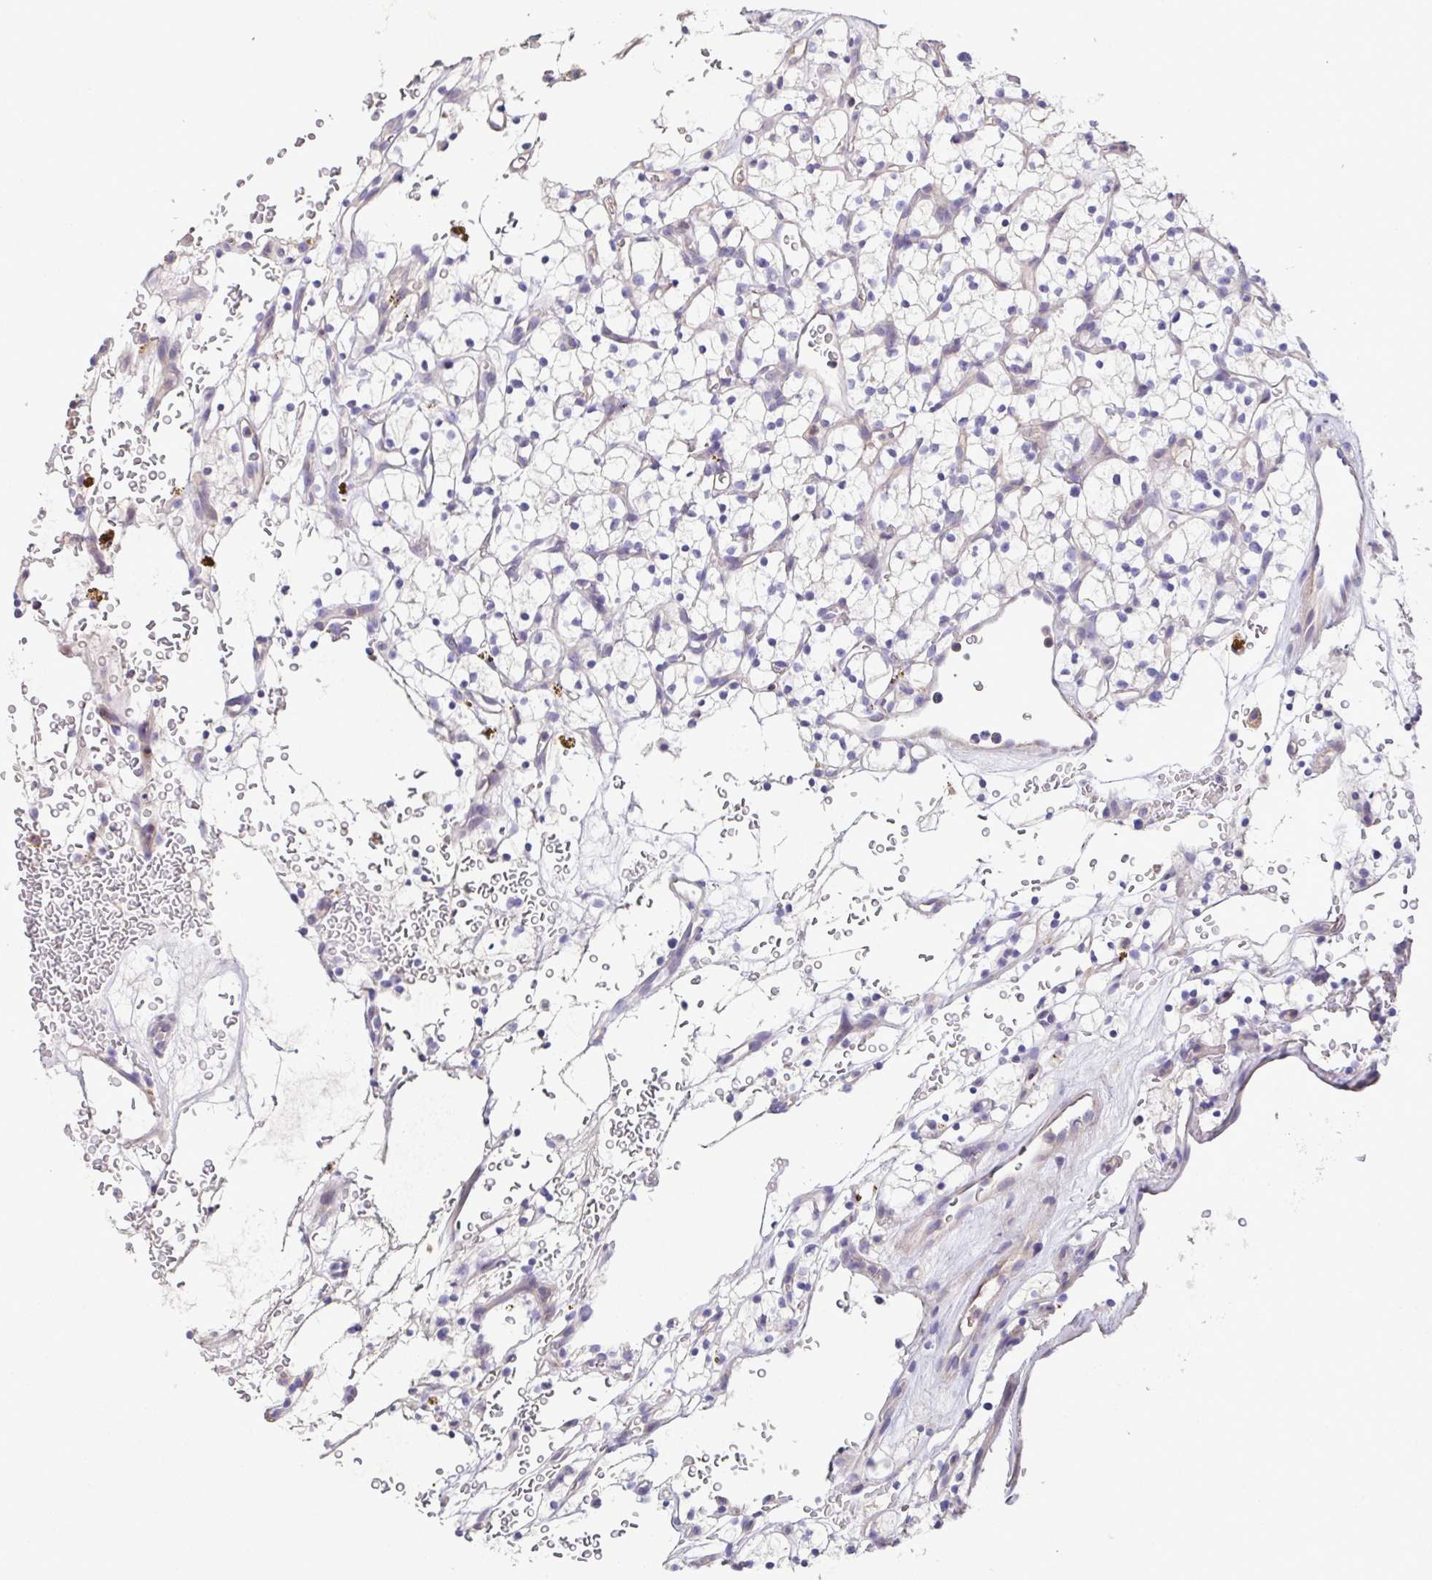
{"staining": {"intensity": "negative", "quantity": "none", "location": "none"}, "tissue": "renal cancer", "cell_type": "Tumor cells", "image_type": "cancer", "snomed": [{"axis": "morphology", "description": "Adenocarcinoma, NOS"}, {"axis": "topography", "description": "Kidney"}], "caption": "Tumor cells show no significant staining in renal adenocarcinoma.", "gene": "MARCO", "patient": {"sex": "female", "age": 64}}